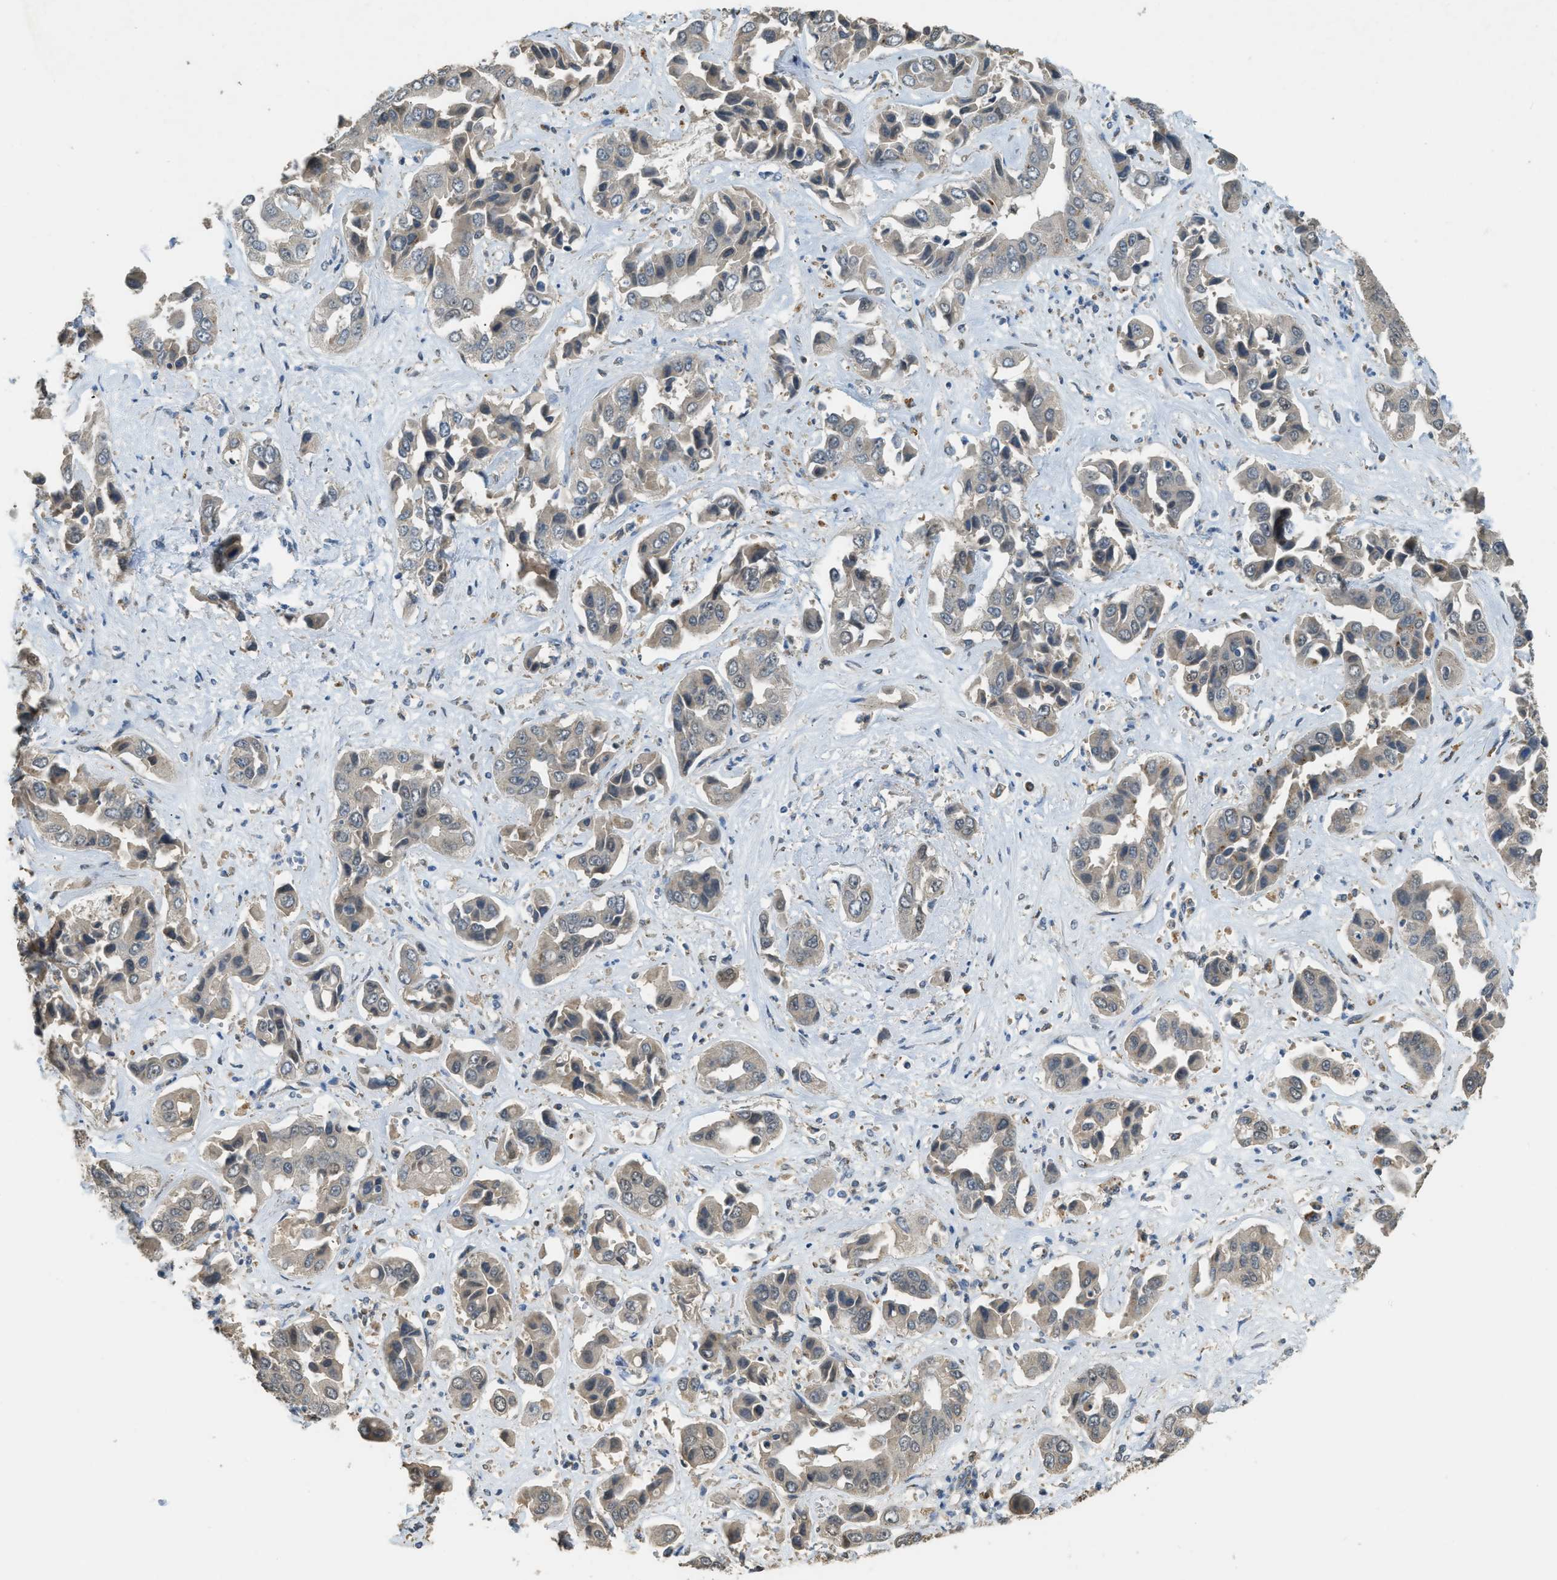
{"staining": {"intensity": "weak", "quantity": "25%-75%", "location": "cytoplasmic/membranous"}, "tissue": "liver cancer", "cell_type": "Tumor cells", "image_type": "cancer", "snomed": [{"axis": "morphology", "description": "Cholangiocarcinoma"}, {"axis": "topography", "description": "Liver"}], "caption": "A brown stain labels weak cytoplasmic/membranous positivity of a protein in human cholangiocarcinoma (liver) tumor cells. Using DAB (3,3'-diaminobenzidine) (brown) and hematoxylin (blue) stains, captured at high magnification using brightfield microscopy.", "gene": "IPO7", "patient": {"sex": "female", "age": 52}}